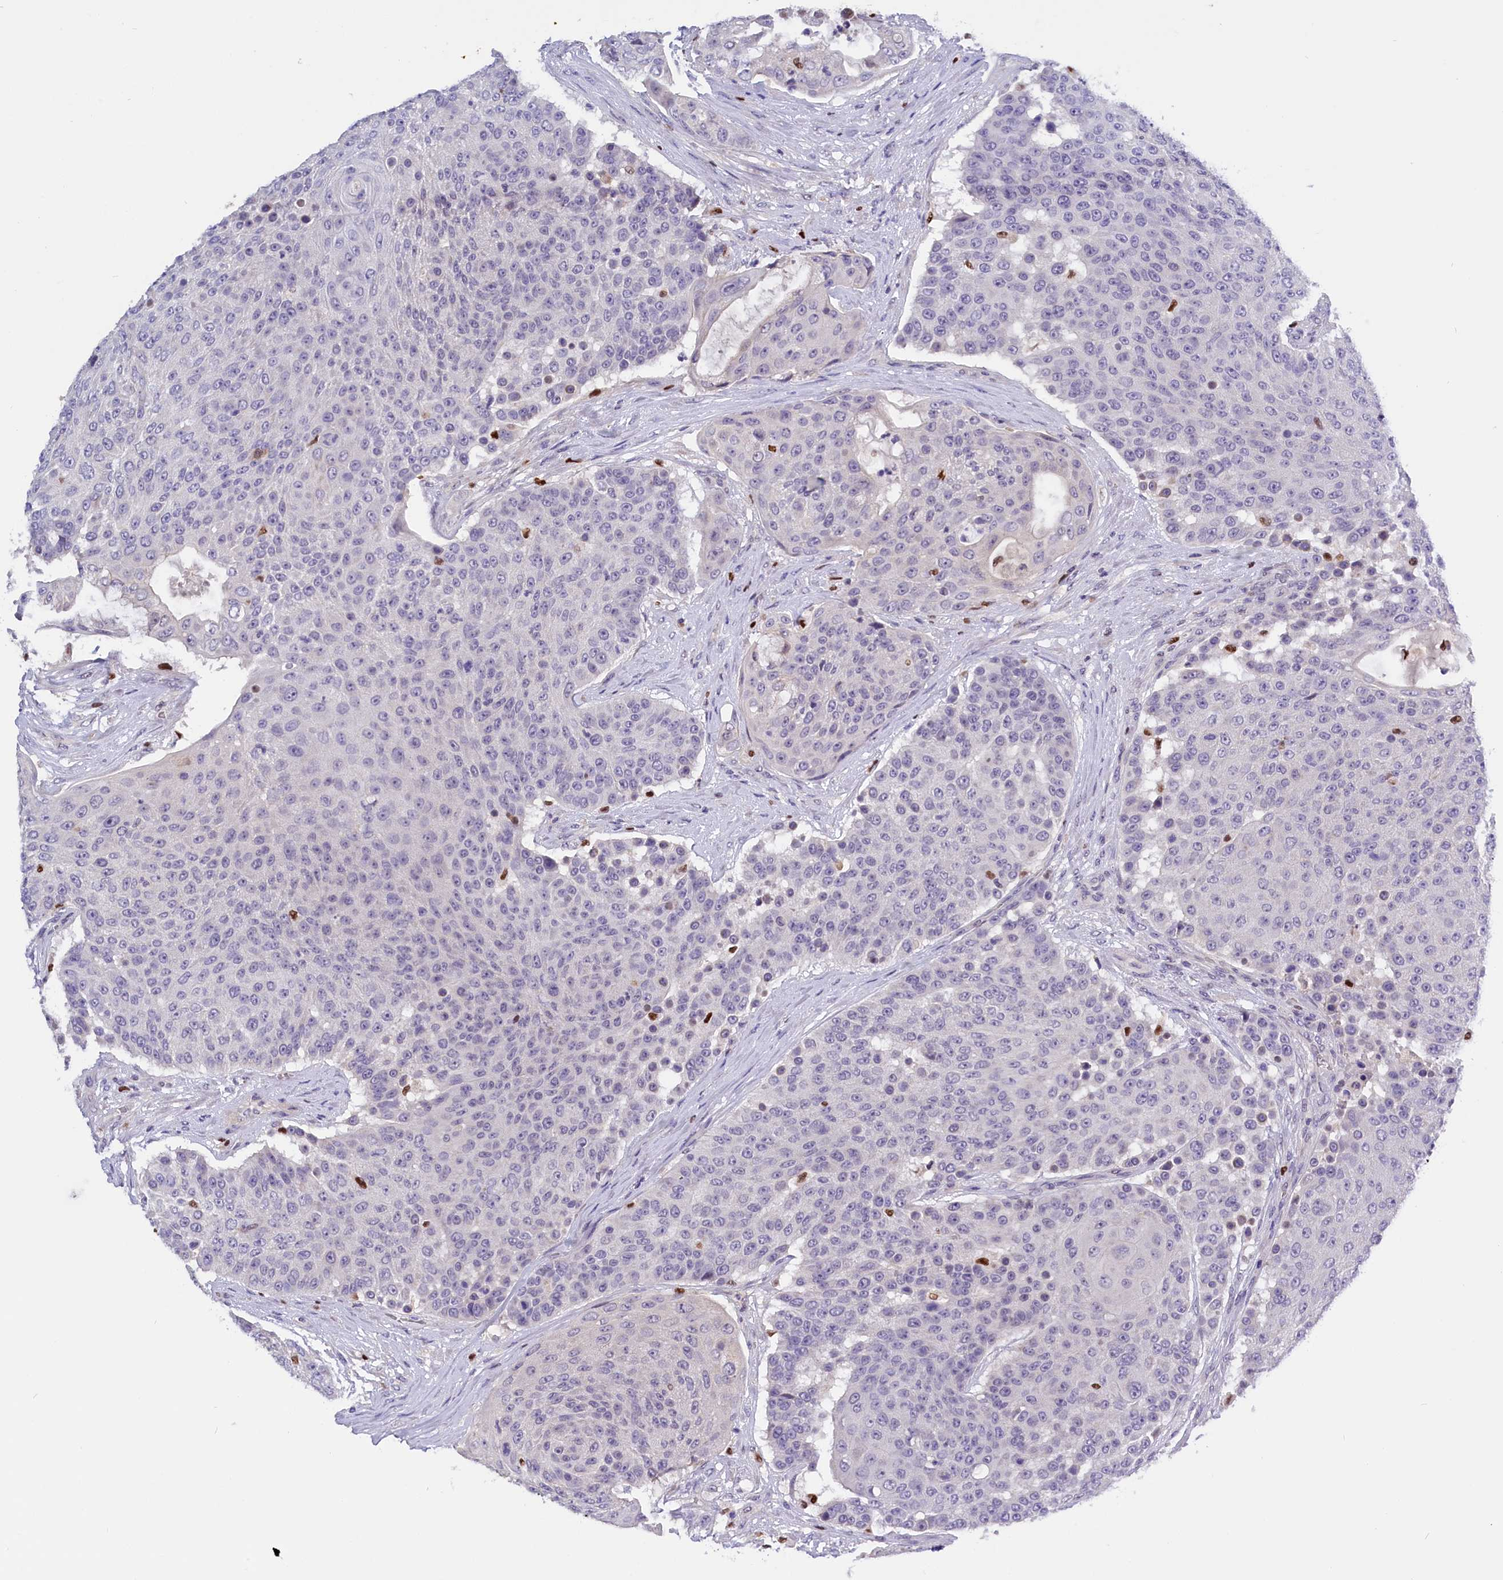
{"staining": {"intensity": "negative", "quantity": "none", "location": "none"}, "tissue": "urothelial cancer", "cell_type": "Tumor cells", "image_type": "cancer", "snomed": [{"axis": "morphology", "description": "Urothelial carcinoma, High grade"}, {"axis": "topography", "description": "Urinary bladder"}], "caption": "Human urothelial carcinoma (high-grade) stained for a protein using immunohistochemistry displays no positivity in tumor cells.", "gene": "BTBD9", "patient": {"sex": "female", "age": 63}}